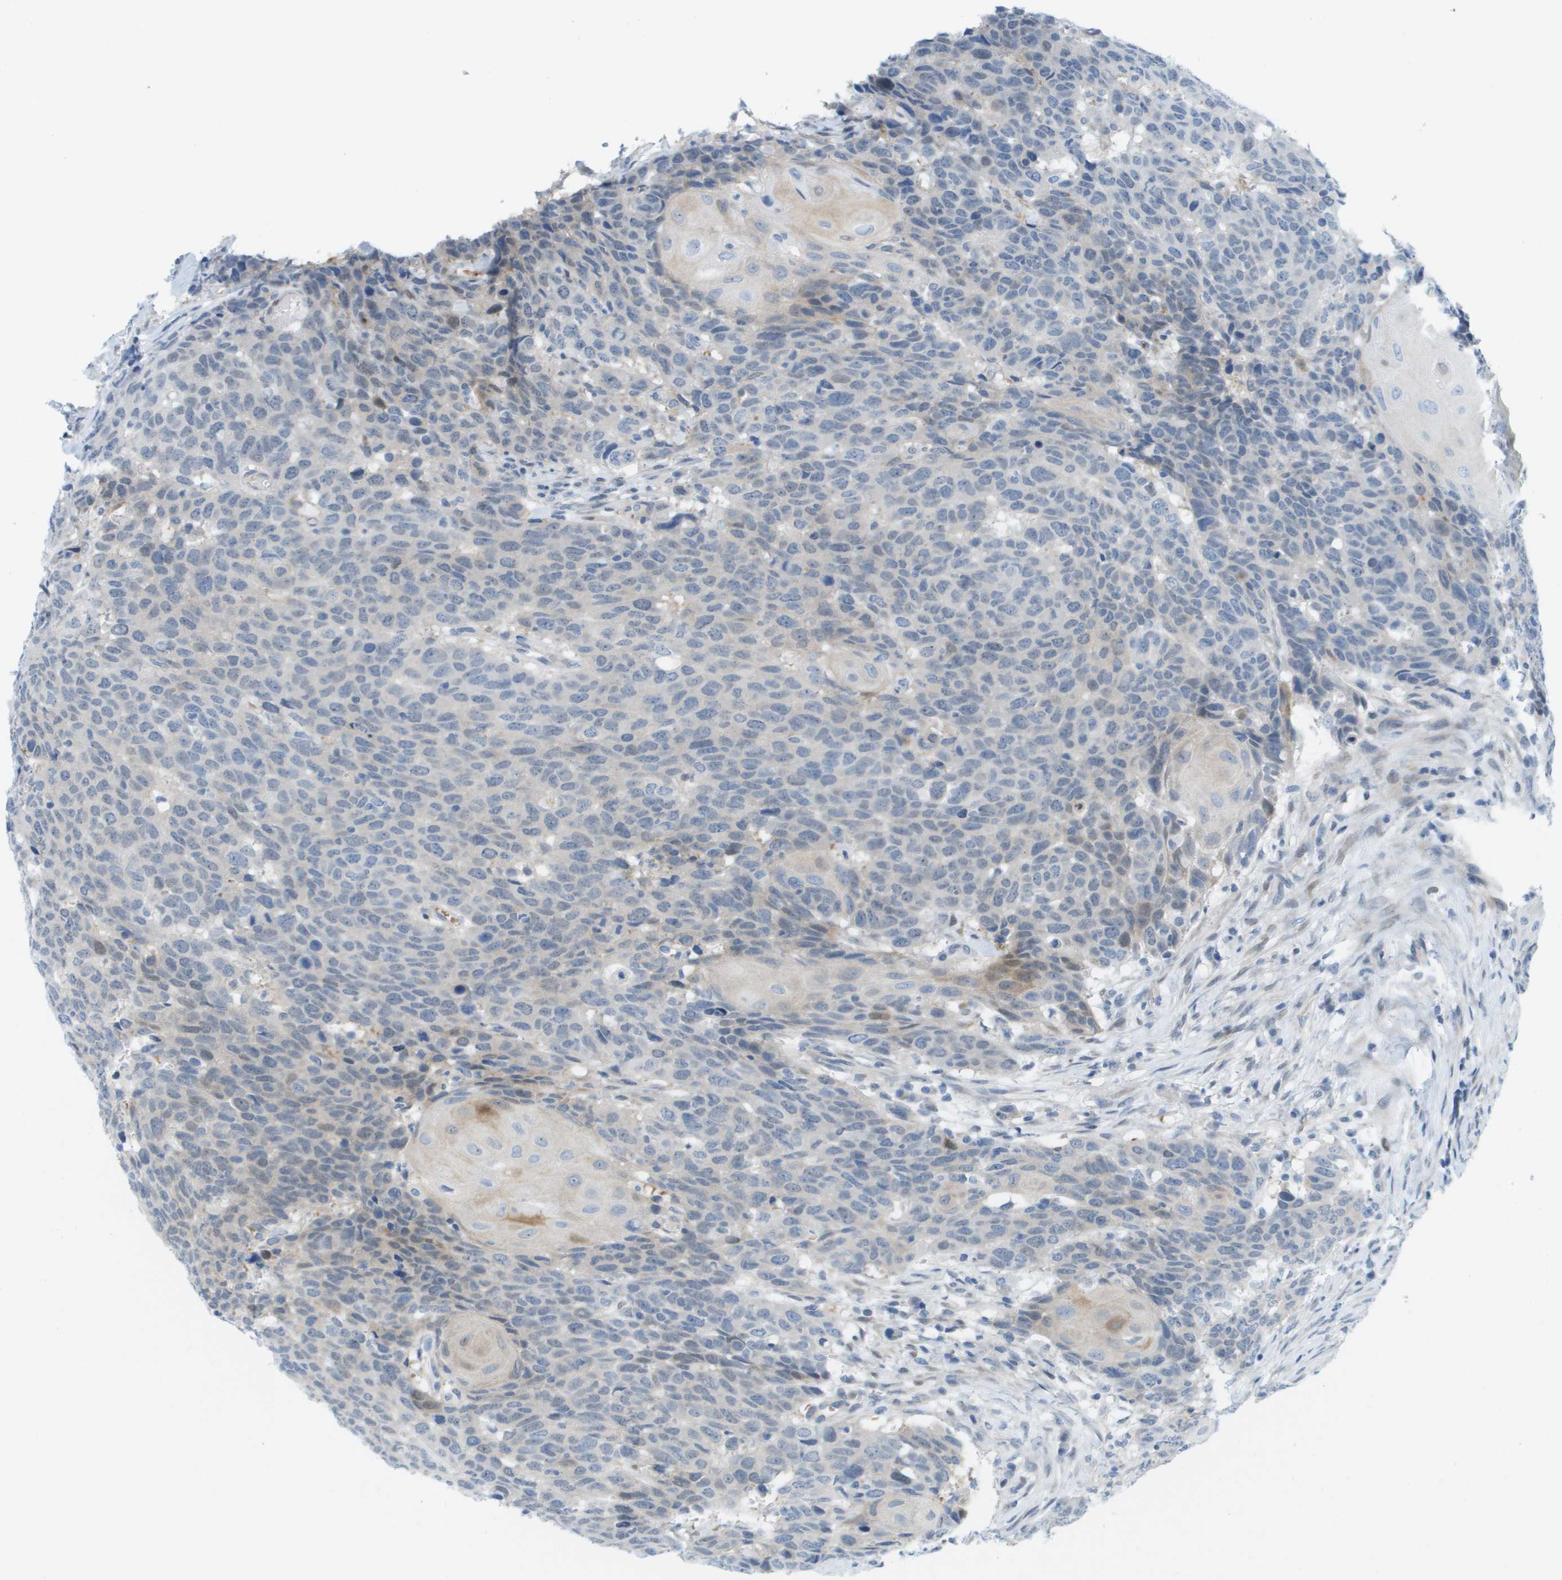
{"staining": {"intensity": "negative", "quantity": "none", "location": "none"}, "tissue": "head and neck cancer", "cell_type": "Tumor cells", "image_type": "cancer", "snomed": [{"axis": "morphology", "description": "Squamous cell carcinoma, NOS"}, {"axis": "topography", "description": "Head-Neck"}], "caption": "Head and neck cancer (squamous cell carcinoma) was stained to show a protein in brown. There is no significant positivity in tumor cells.", "gene": "CUL9", "patient": {"sex": "male", "age": 66}}